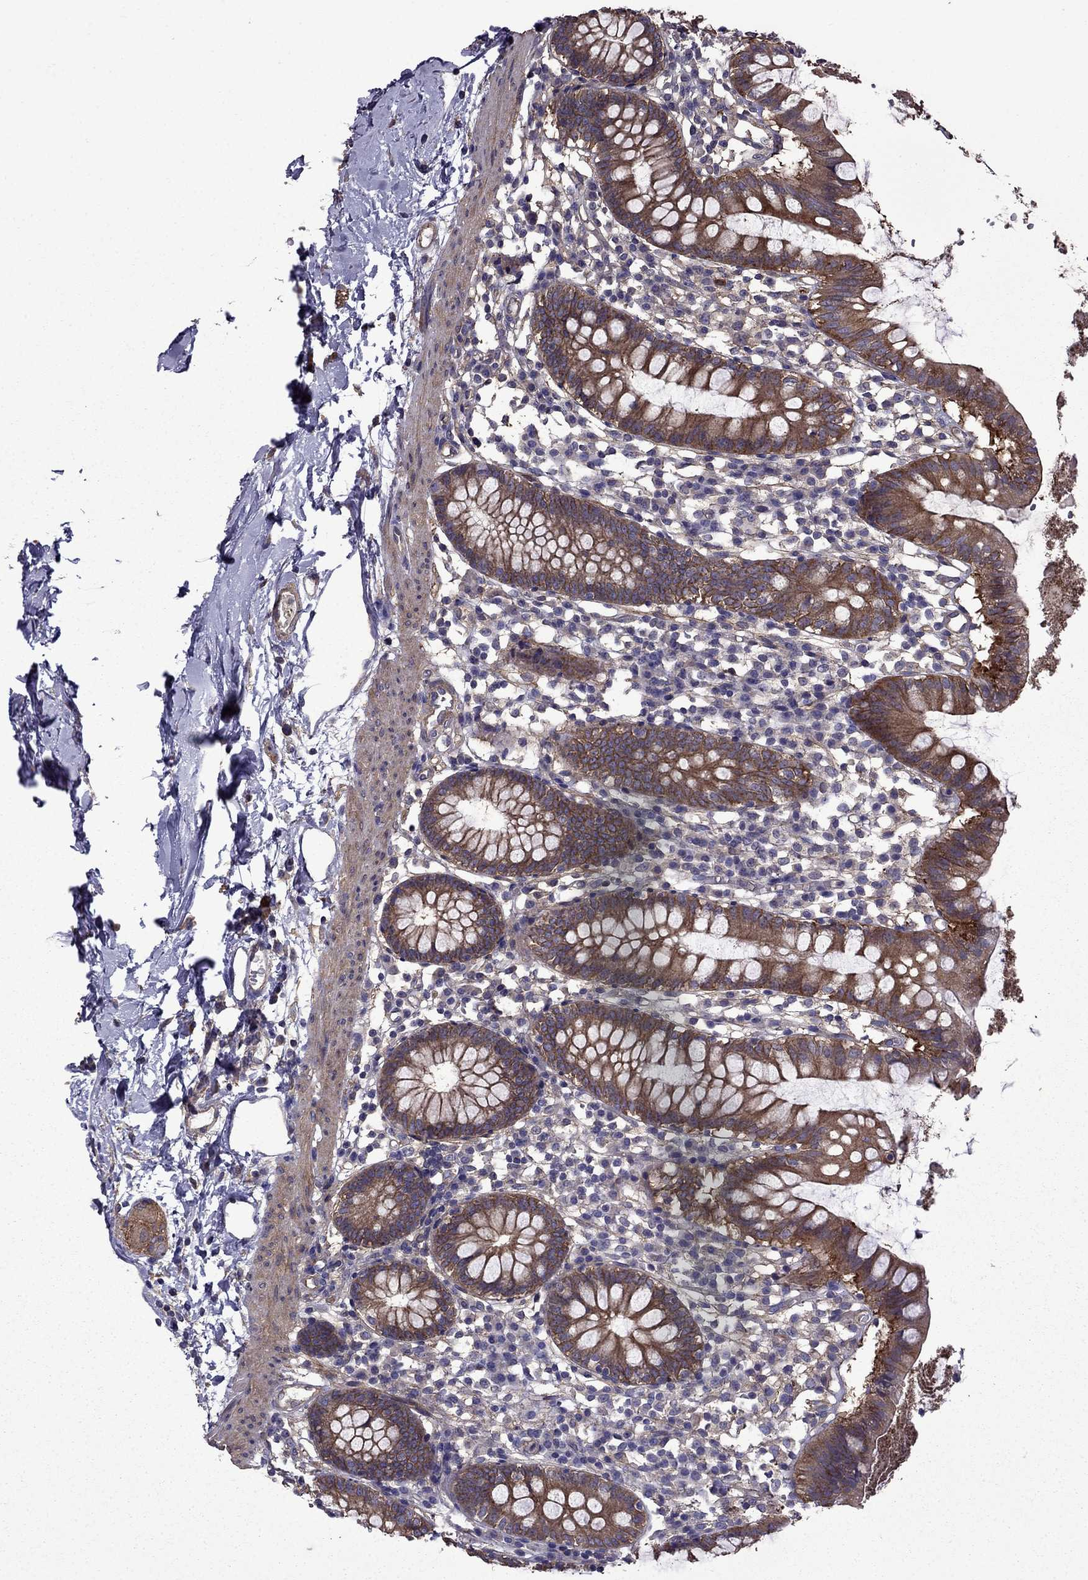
{"staining": {"intensity": "strong", "quantity": ">75%", "location": "cytoplasmic/membranous"}, "tissue": "small intestine", "cell_type": "Glandular cells", "image_type": "normal", "snomed": [{"axis": "morphology", "description": "Normal tissue, NOS"}, {"axis": "topography", "description": "Small intestine"}], "caption": "This micrograph exhibits unremarkable small intestine stained with IHC to label a protein in brown. The cytoplasmic/membranous of glandular cells show strong positivity for the protein. Nuclei are counter-stained blue.", "gene": "ITGB1", "patient": {"sex": "female", "age": 90}}